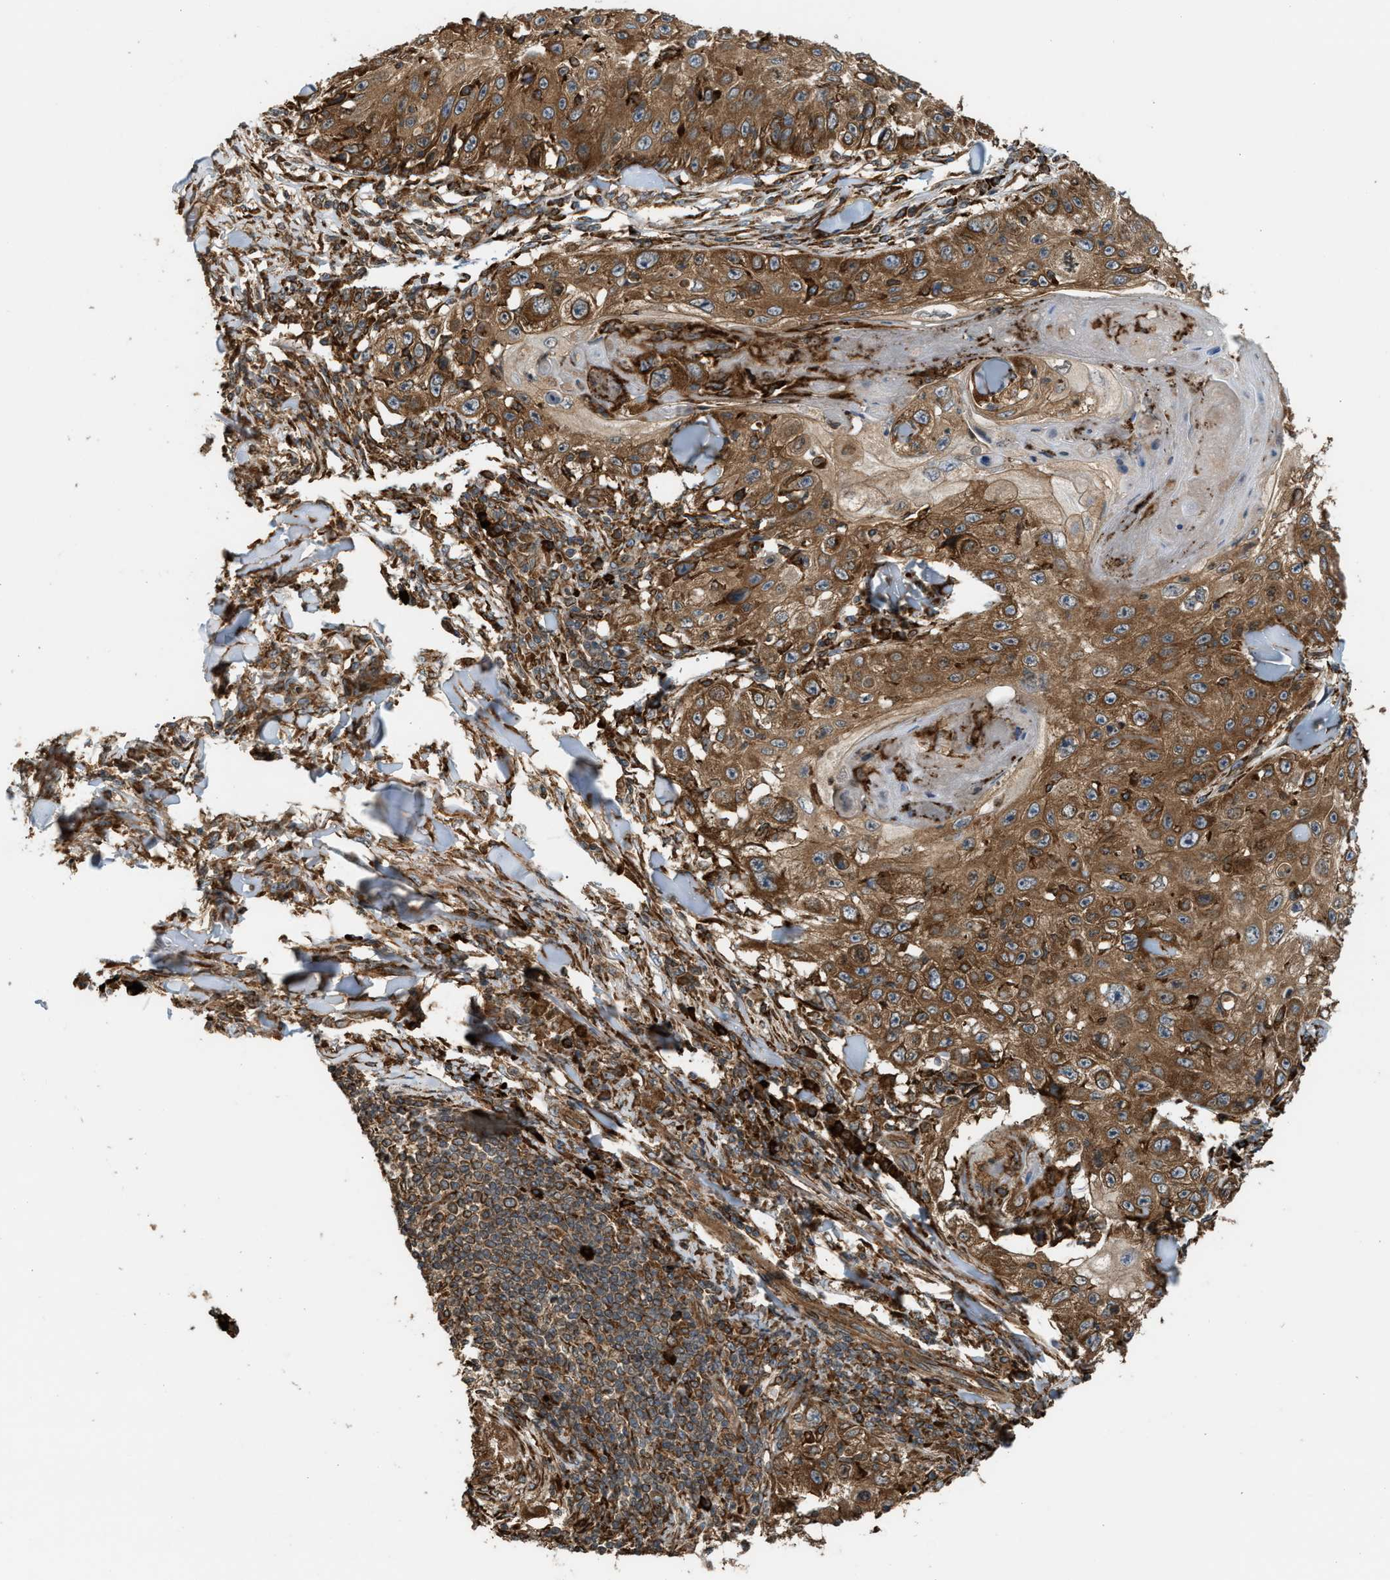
{"staining": {"intensity": "moderate", "quantity": ">75%", "location": "cytoplasmic/membranous"}, "tissue": "skin cancer", "cell_type": "Tumor cells", "image_type": "cancer", "snomed": [{"axis": "morphology", "description": "Squamous cell carcinoma, NOS"}, {"axis": "topography", "description": "Skin"}], "caption": "IHC of squamous cell carcinoma (skin) displays medium levels of moderate cytoplasmic/membranous positivity in approximately >75% of tumor cells. (DAB IHC with brightfield microscopy, high magnification).", "gene": "BAIAP2L1", "patient": {"sex": "male", "age": 86}}